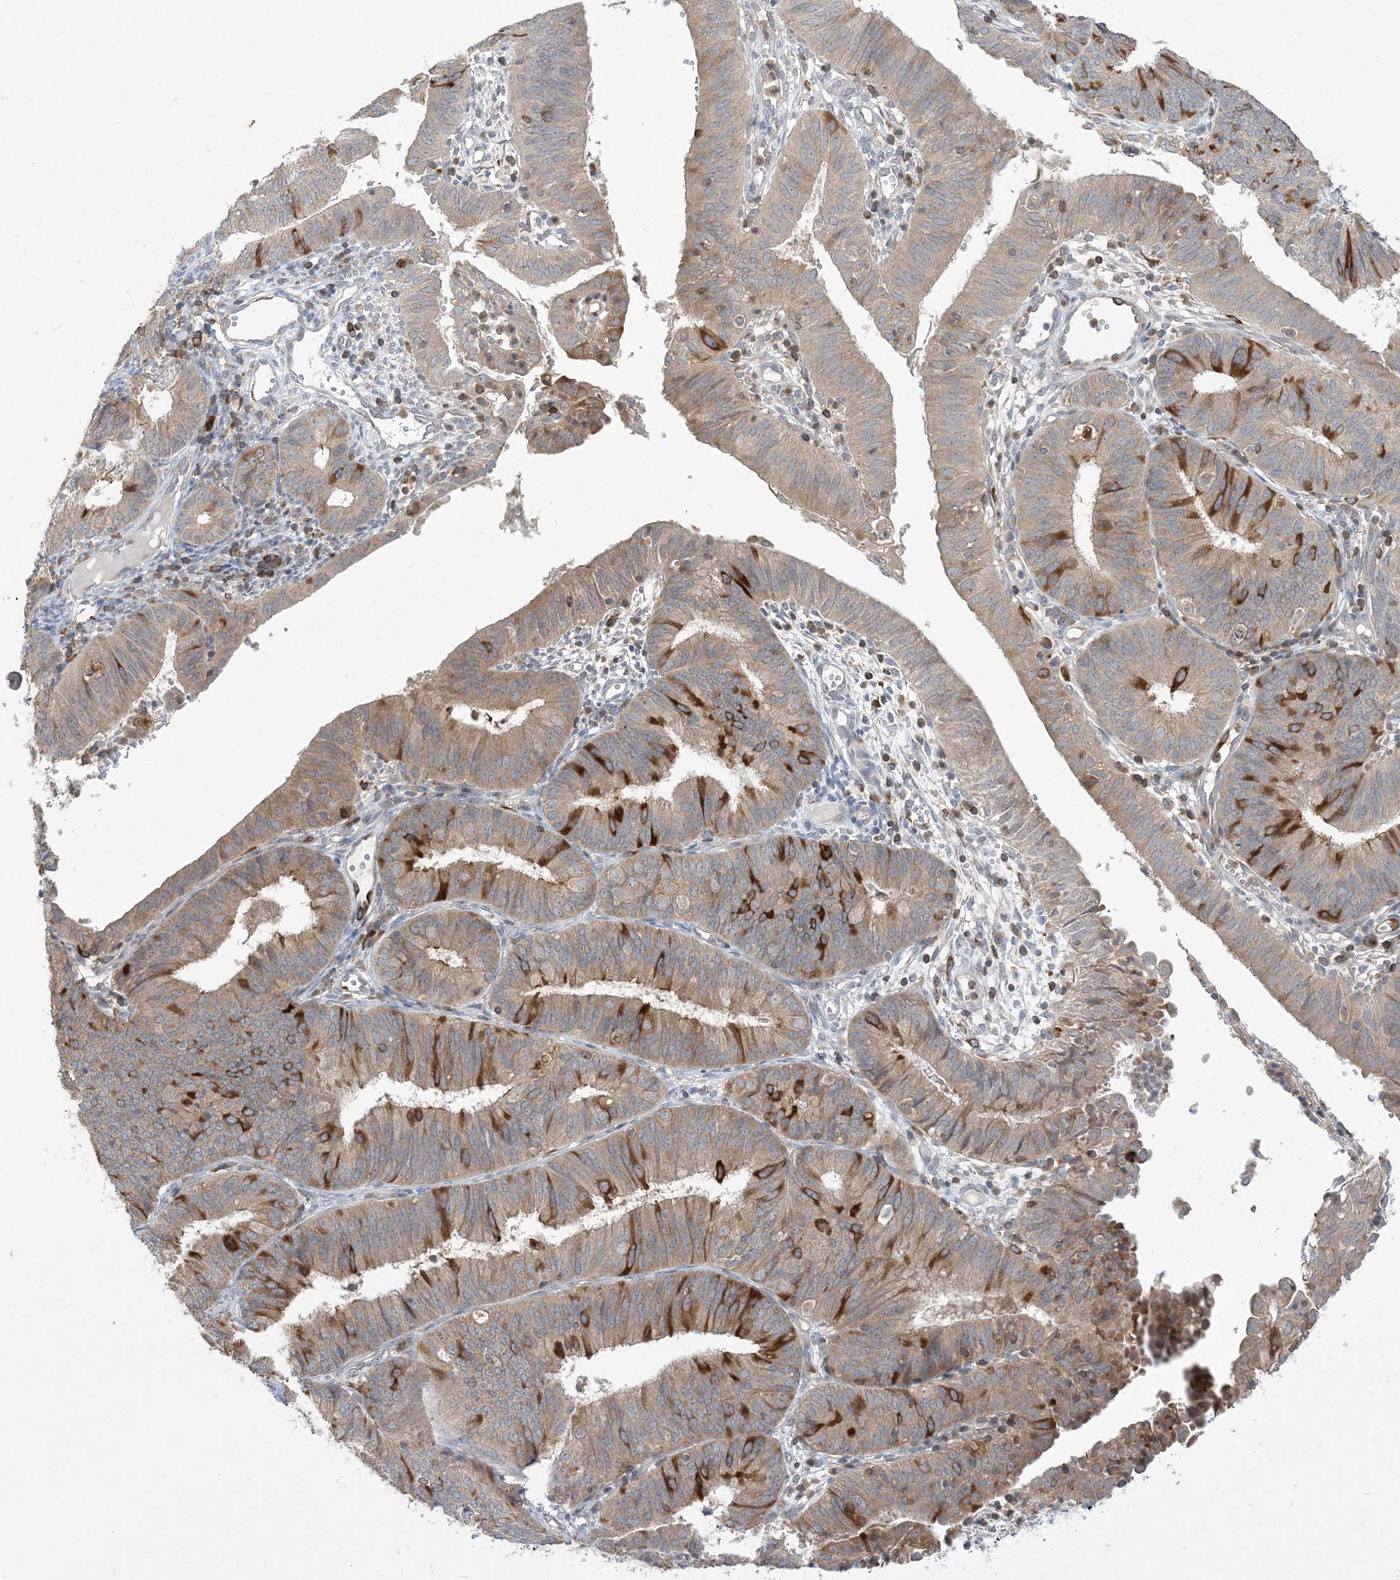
{"staining": {"intensity": "strong", "quantity": "<25%", "location": "cytoplasmic/membranous"}, "tissue": "endometrial cancer", "cell_type": "Tumor cells", "image_type": "cancer", "snomed": [{"axis": "morphology", "description": "Adenocarcinoma, NOS"}, {"axis": "topography", "description": "Endometrium"}], "caption": "Immunohistochemistry (IHC) image of neoplastic tissue: human endometrial cancer stained using immunohistochemistry (IHC) demonstrates medium levels of strong protein expression localized specifically in the cytoplasmic/membranous of tumor cells, appearing as a cytoplasmic/membranous brown color.", "gene": "AOC1", "patient": {"sex": "female", "age": 51}}